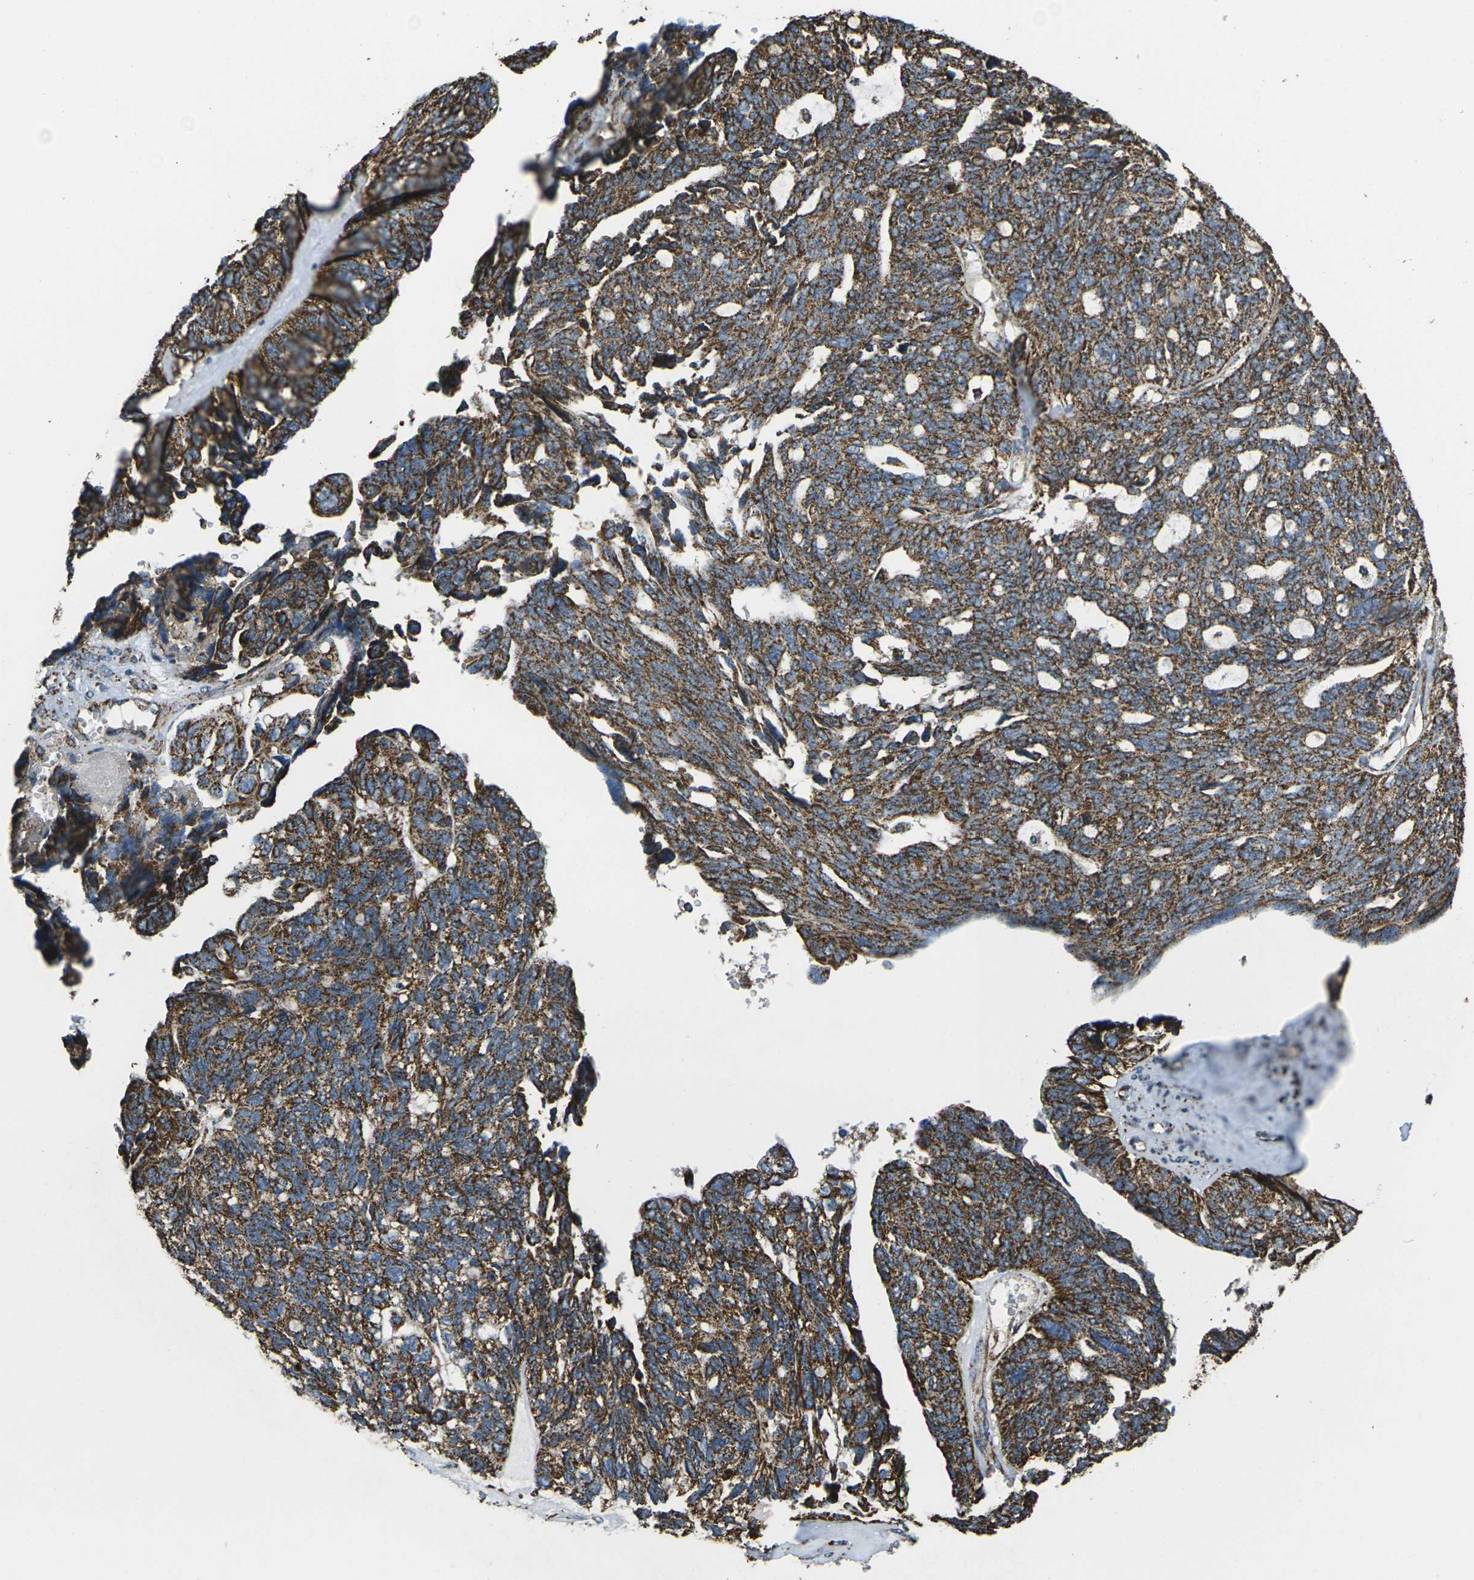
{"staining": {"intensity": "strong", "quantity": ">75%", "location": "cytoplasmic/membranous"}, "tissue": "ovarian cancer", "cell_type": "Tumor cells", "image_type": "cancer", "snomed": [{"axis": "morphology", "description": "Cystadenocarcinoma, serous, NOS"}, {"axis": "topography", "description": "Ovary"}], "caption": "Ovarian serous cystadenocarcinoma tissue reveals strong cytoplasmic/membranous expression in approximately >75% of tumor cells", "gene": "KLHL5", "patient": {"sex": "female", "age": 79}}